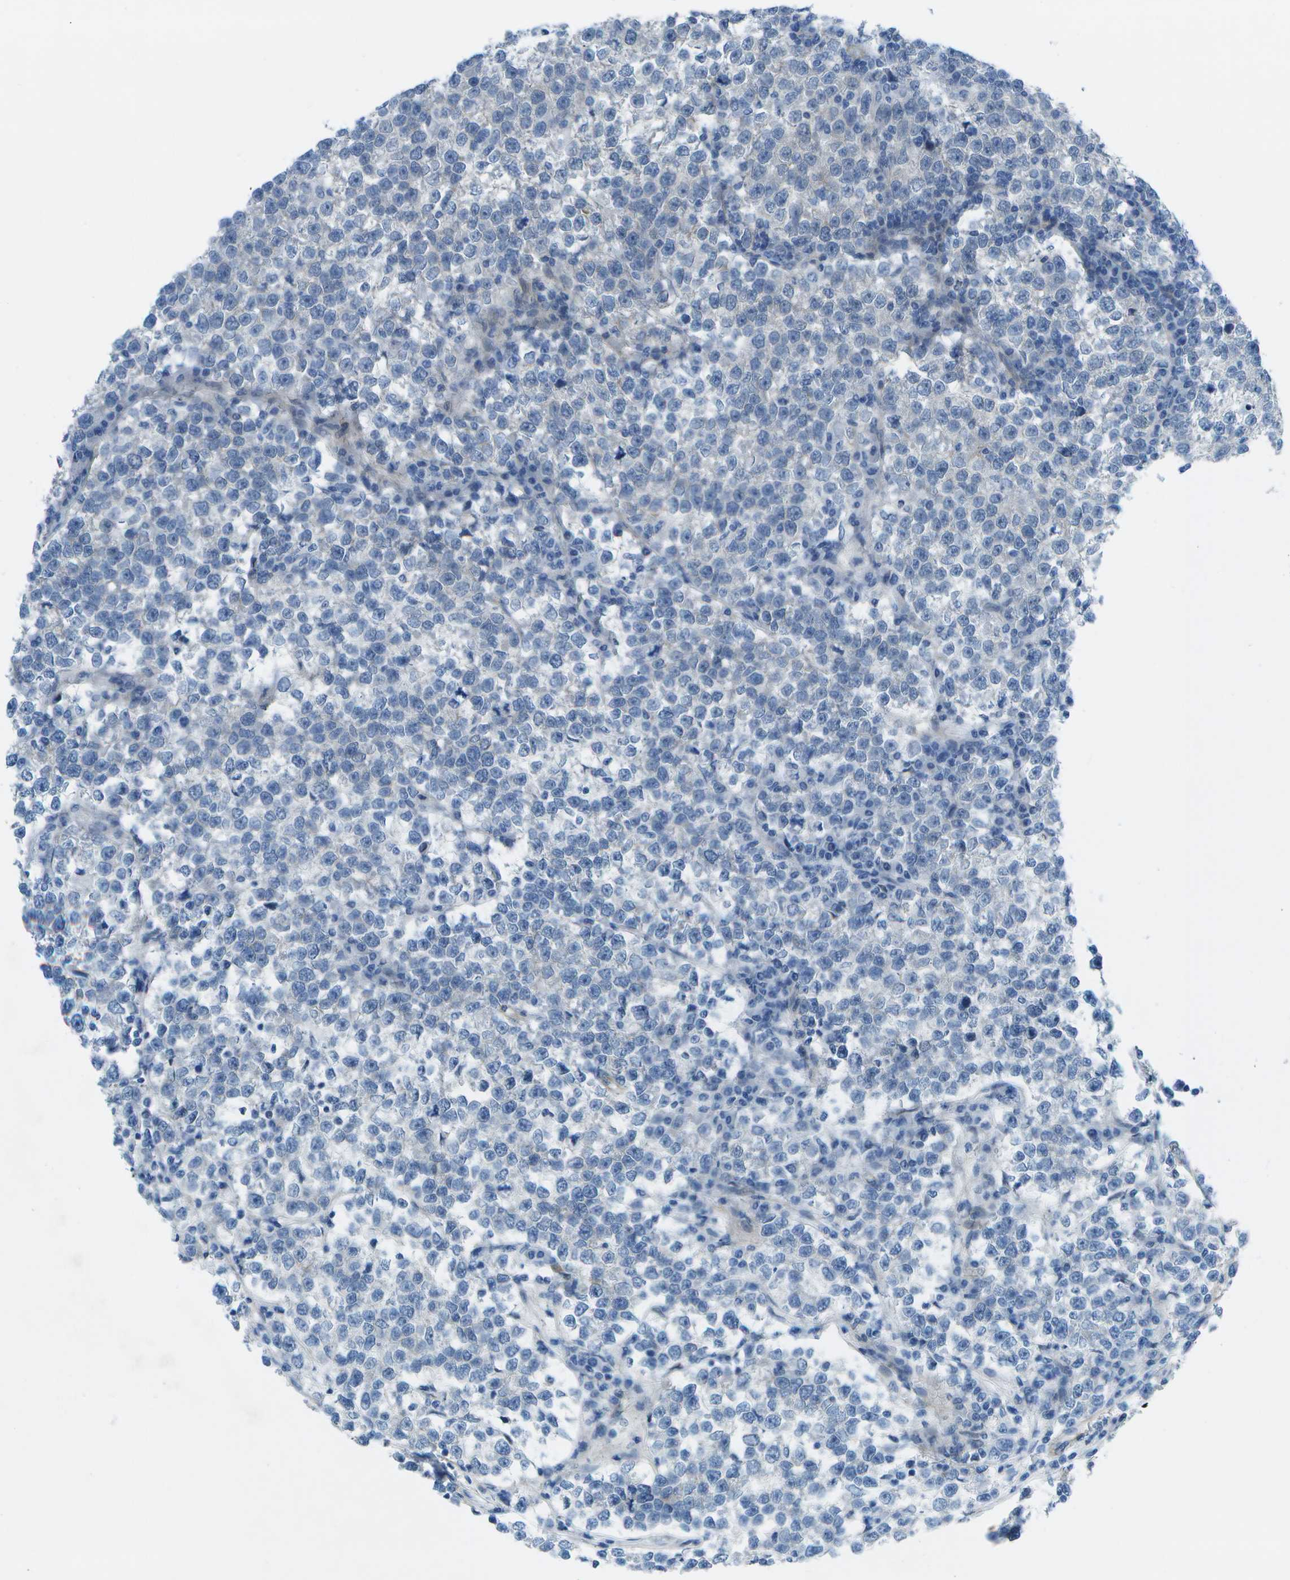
{"staining": {"intensity": "negative", "quantity": "none", "location": "none"}, "tissue": "testis cancer", "cell_type": "Tumor cells", "image_type": "cancer", "snomed": [{"axis": "morphology", "description": "Normal tissue, NOS"}, {"axis": "morphology", "description": "Seminoma, NOS"}, {"axis": "topography", "description": "Testis"}], "caption": "Immunohistochemistry (IHC) of testis cancer reveals no positivity in tumor cells.", "gene": "SORBS3", "patient": {"sex": "male", "age": 43}}